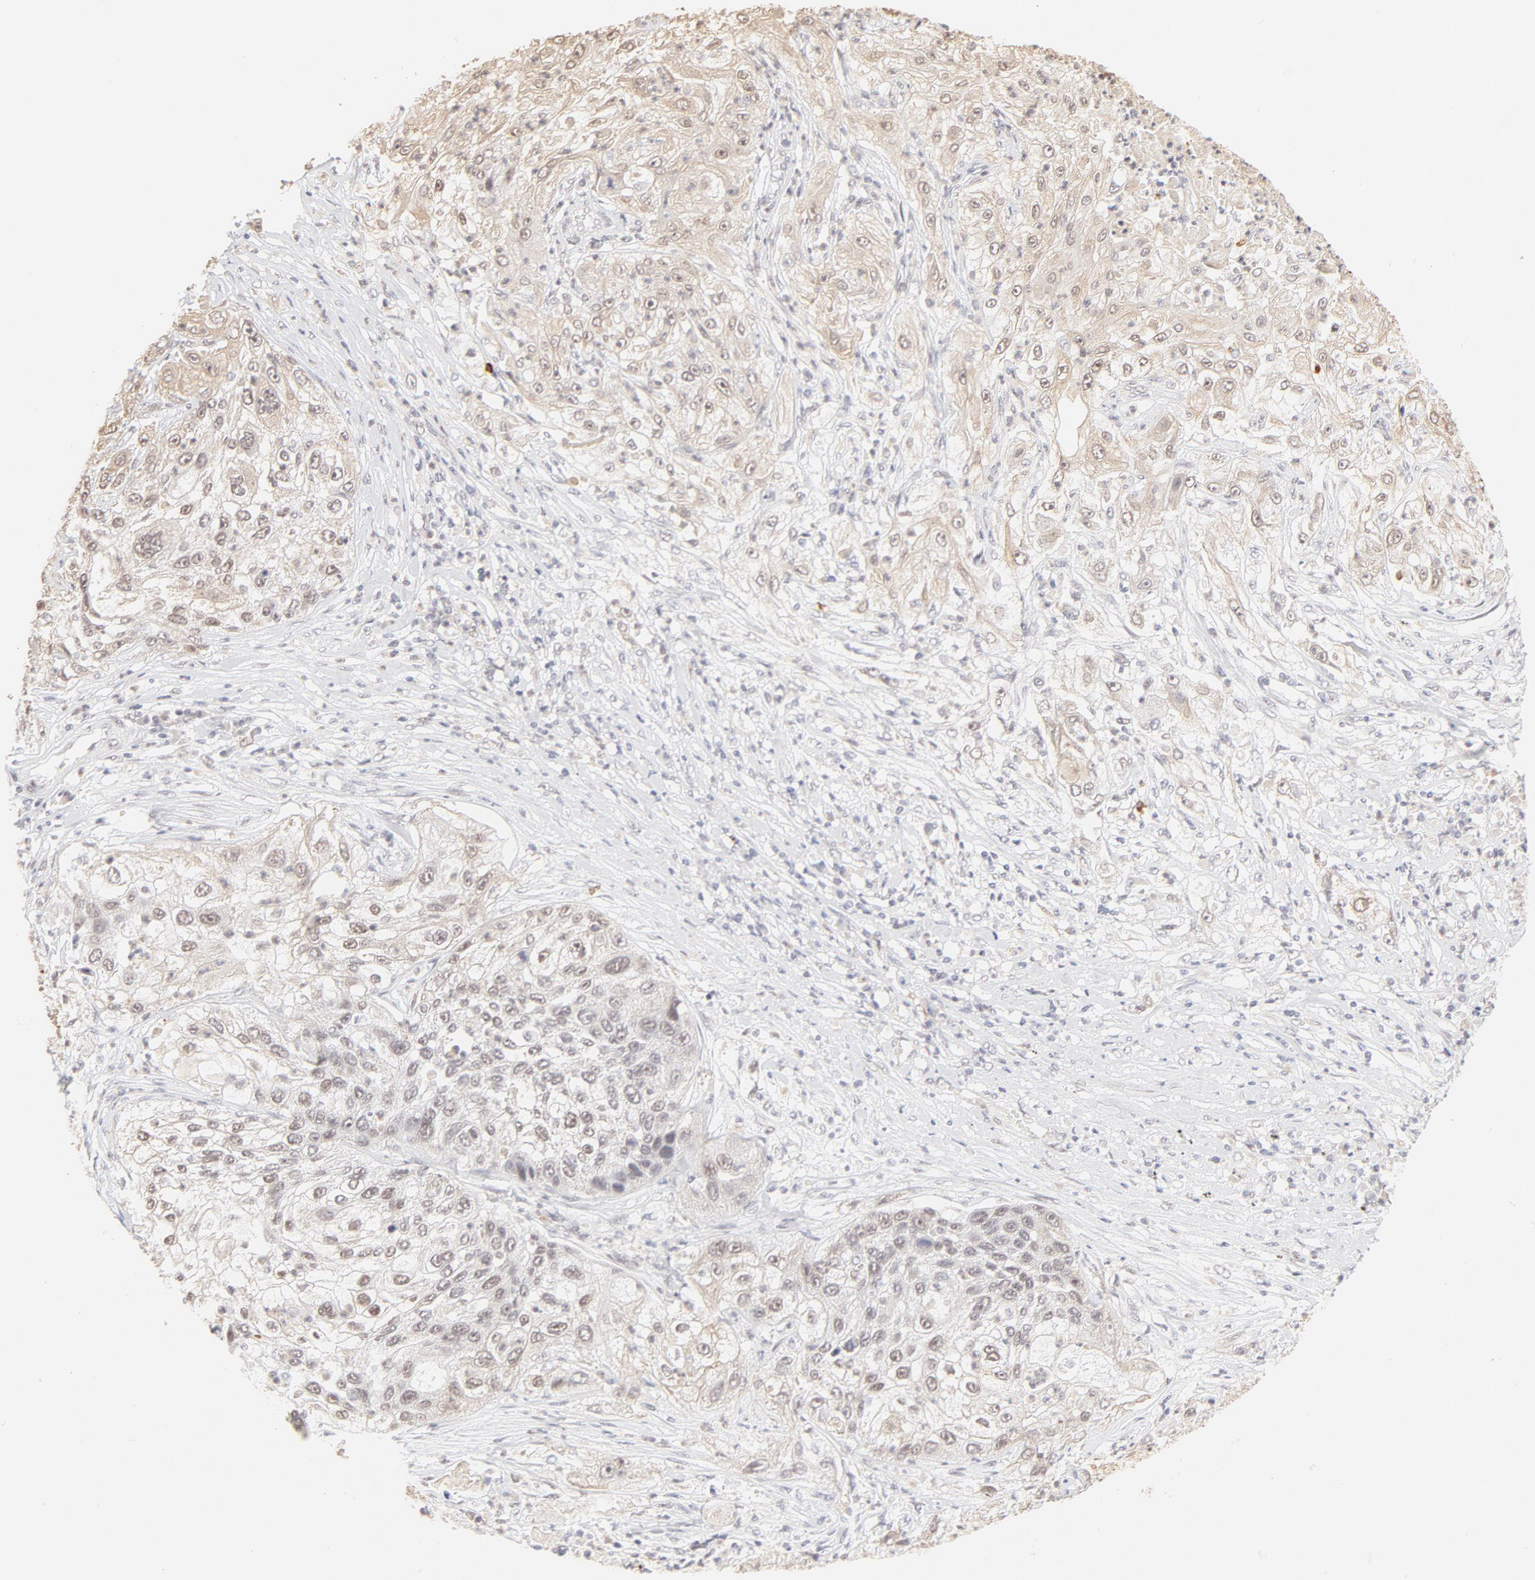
{"staining": {"intensity": "weak", "quantity": "<25%", "location": "nuclear"}, "tissue": "lung cancer", "cell_type": "Tumor cells", "image_type": "cancer", "snomed": [{"axis": "morphology", "description": "Inflammation, NOS"}, {"axis": "morphology", "description": "Squamous cell carcinoma, NOS"}, {"axis": "topography", "description": "Lymph node"}, {"axis": "topography", "description": "Soft tissue"}, {"axis": "topography", "description": "Lung"}], "caption": "Immunohistochemistry (IHC) micrograph of neoplastic tissue: lung cancer stained with DAB (3,3'-diaminobenzidine) demonstrates no significant protein staining in tumor cells.", "gene": "PBX3", "patient": {"sex": "male", "age": 66}}